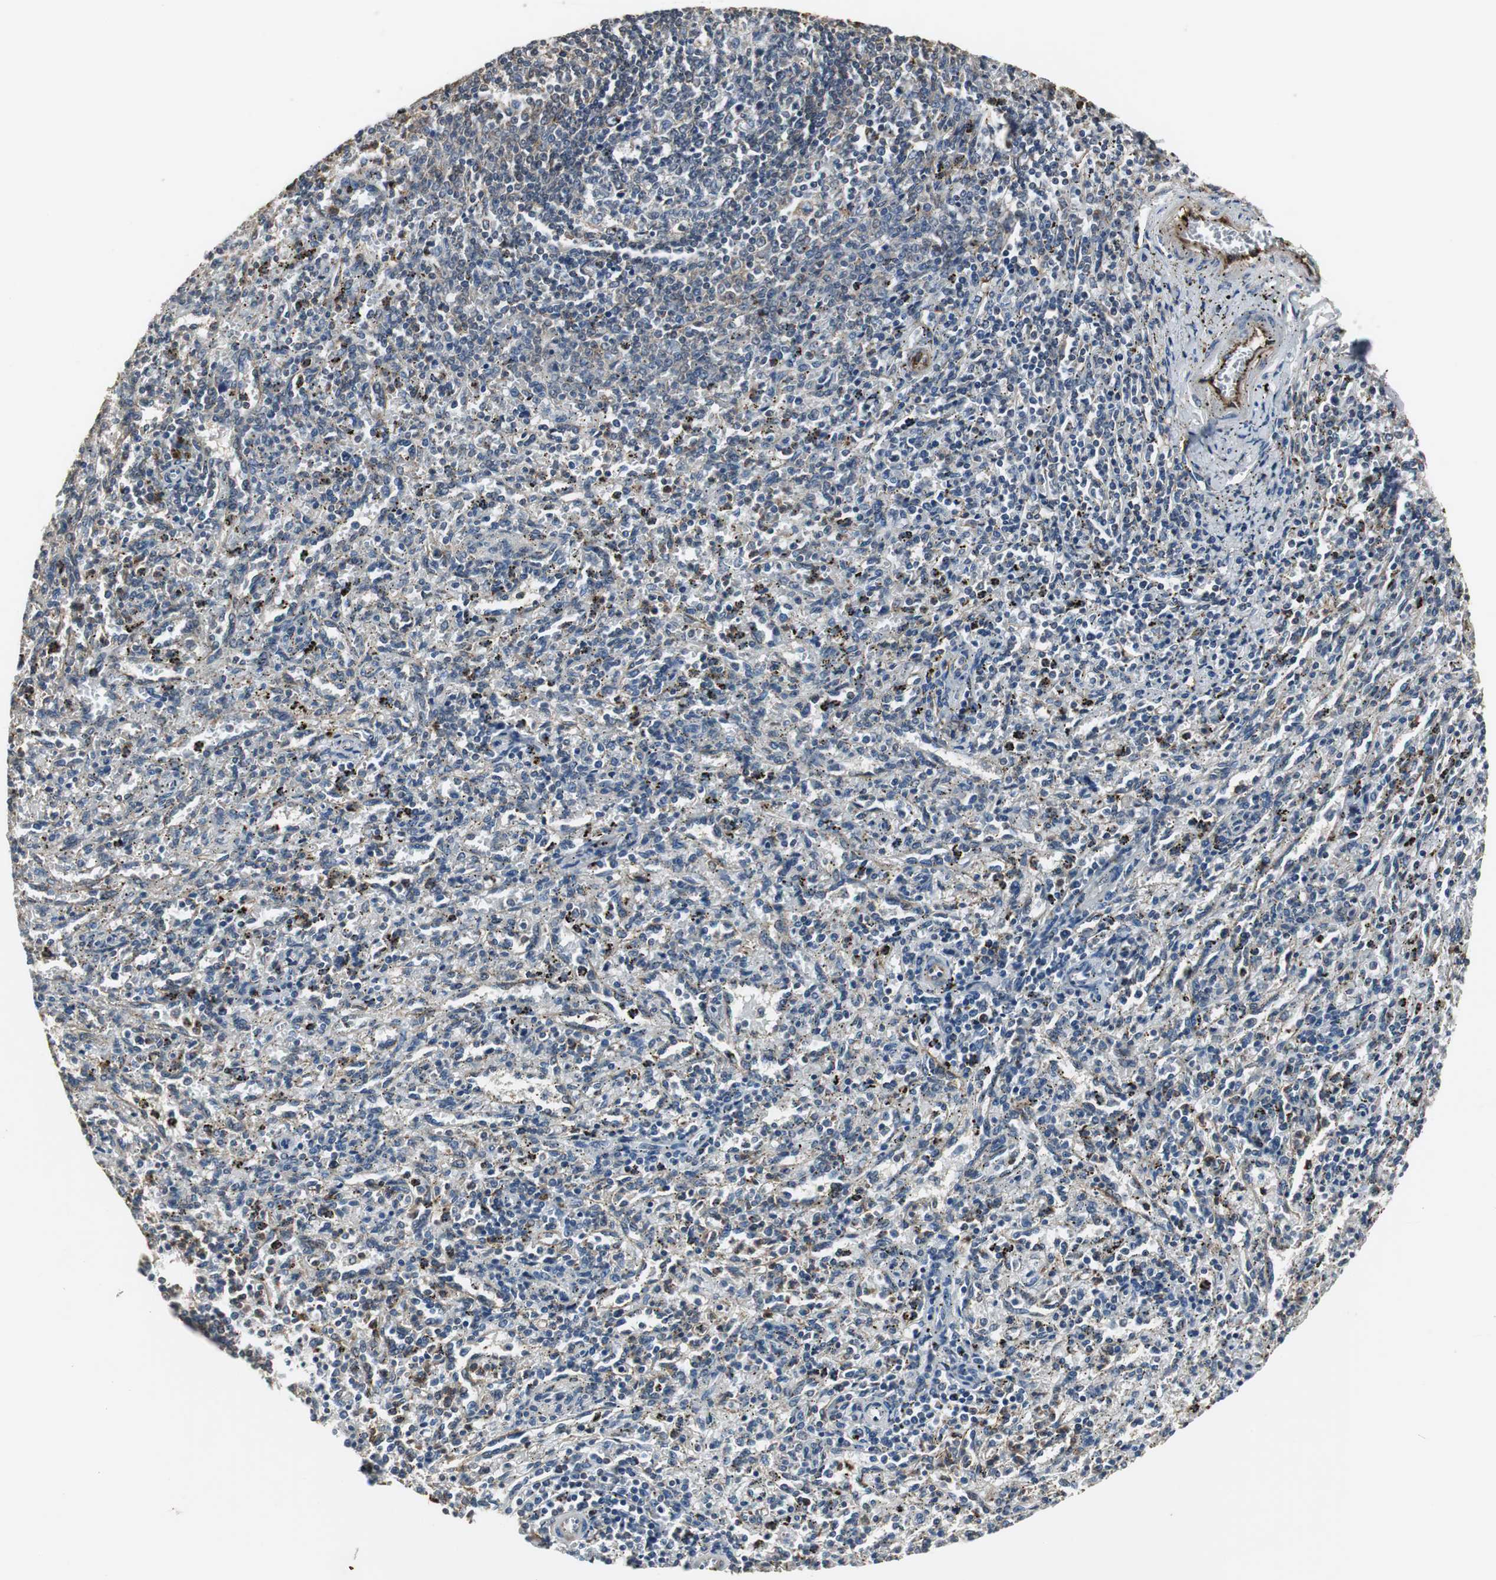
{"staining": {"intensity": "moderate", "quantity": "25%-75%", "location": "cytoplasmic/membranous"}, "tissue": "spleen", "cell_type": "Cells in red pulp", "image_type": "normal", "snomed": [{"axis": "morphology", "description": "Normal tissue, NOS"}, {"axis": "topography", "description": "Spleen"}], "caption": "Immunohistochemistry (IHC) of benign human spleen reveals medium levels of moderate cytoplasmic/membranous expression in about 25%-75% of cells in red pulp.", "gene": "JTB", "patient": {"sex": "female", "age": 10}}